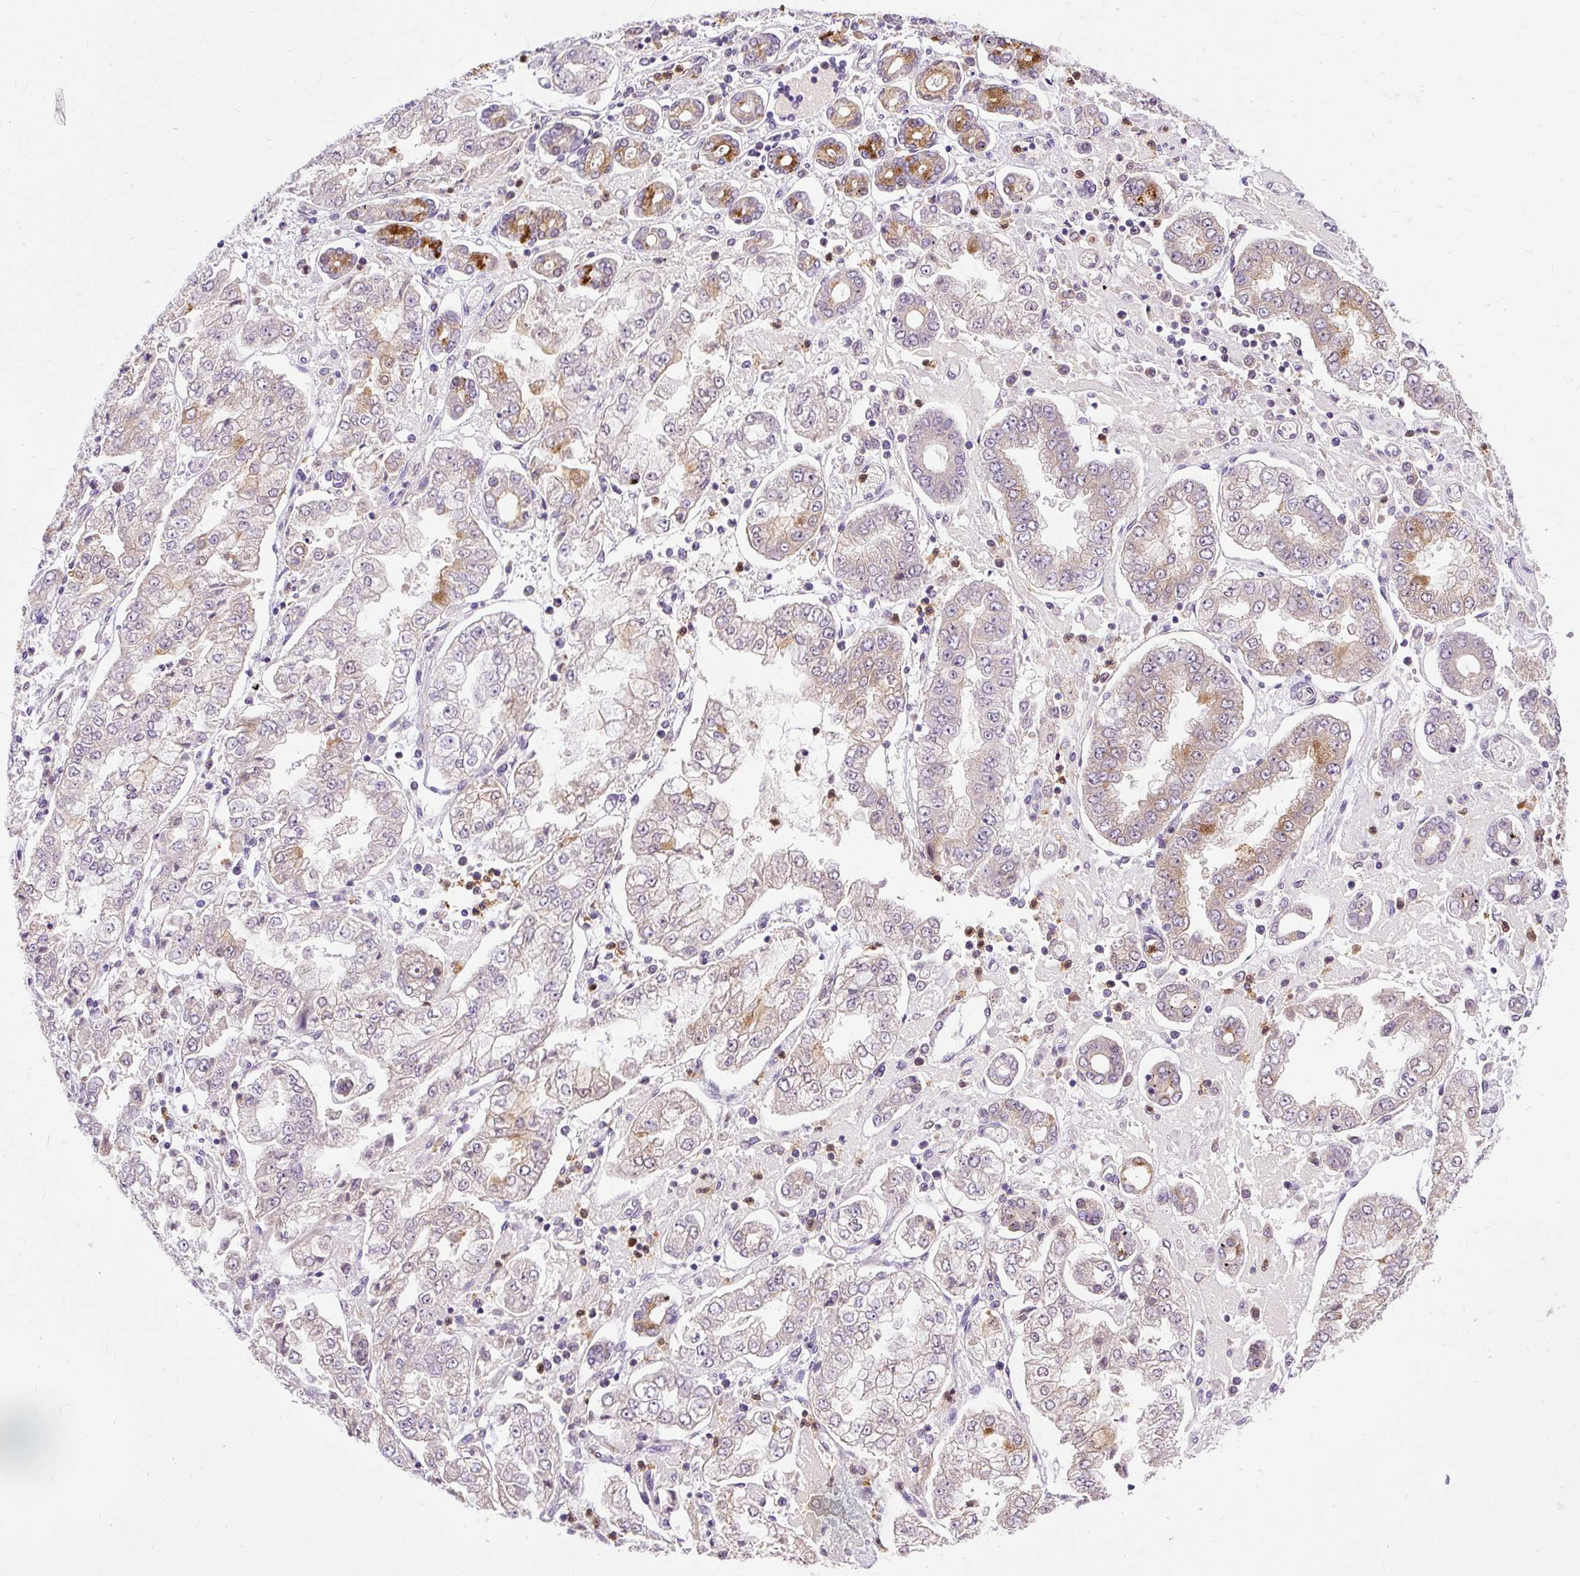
{"staining": {"intensity": "weak", "quantity": "<25%", "location": "cytoplasmic/membranous"}, "tissue": "stomach cancer", "cell_type": "Tumor cells", "image_type": "cancer", "snomed": [{"axis": "morphology", "description": "Adenocarcinoma, NOS"}, {"axis": "topography", "description": "Stomach"}], "caption": "Photomicrograph shows no significant protein expression in tumor cells of adenocarcinoma (stomach).", "gene": "CTTNBP2", "patient": {"sex": "male", "age": 76}}